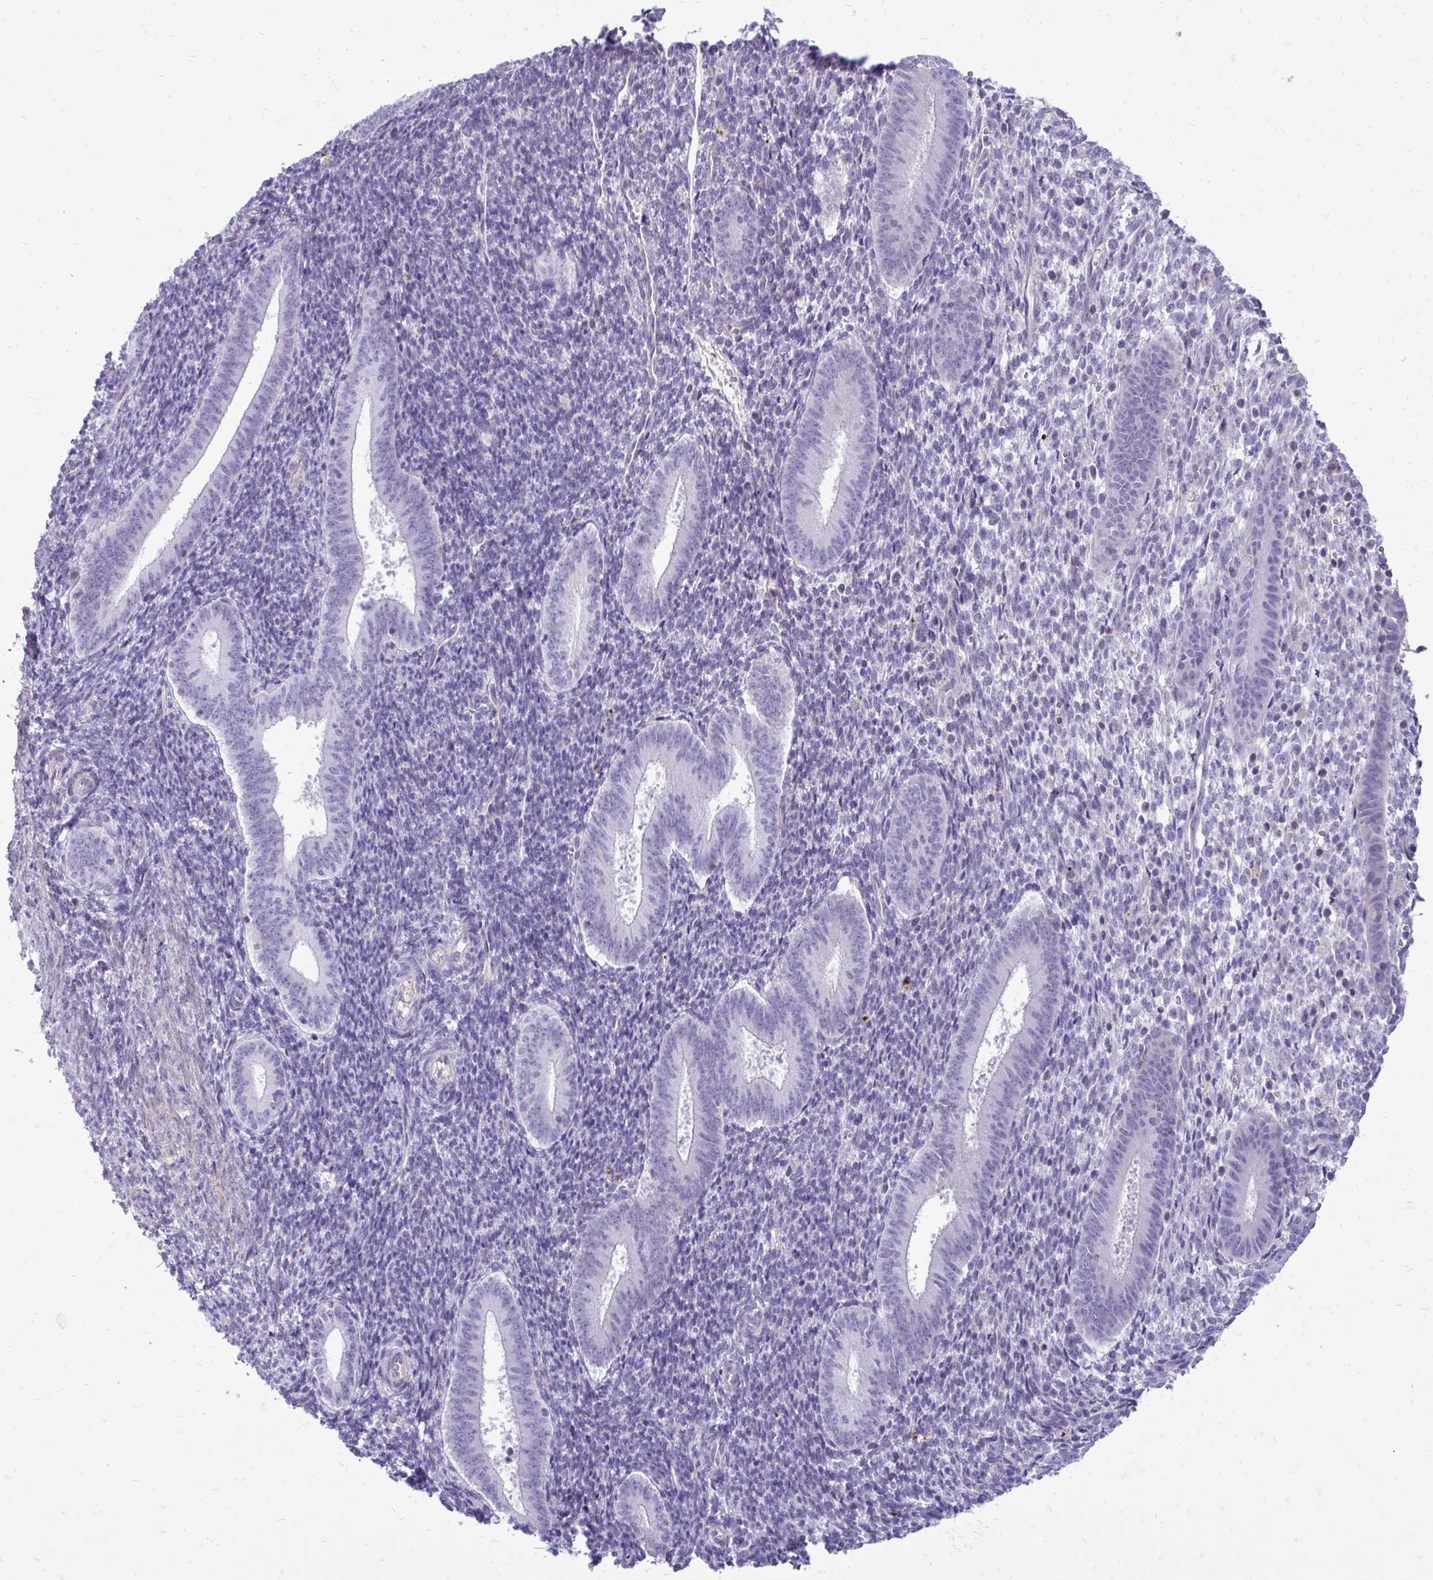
{"staining": {"intensity": "negative", "quantity": "none", "location": "none"}, "tissue": "endometrium", "cell_type": "Cells in endometrial stroma", "image_type": "normal", "snomed": [{"axis": "morphology", "description": "Normal tissue, NOS"}, {"axis": "topography", "description": "Endometrium"}], "caption": "A photomicrograph of endometrium stained for a protein displays no brown staining in cells in endometrial stroma.", "gene": "FABP3", "patient": {"sex": "female", "age": 25}}